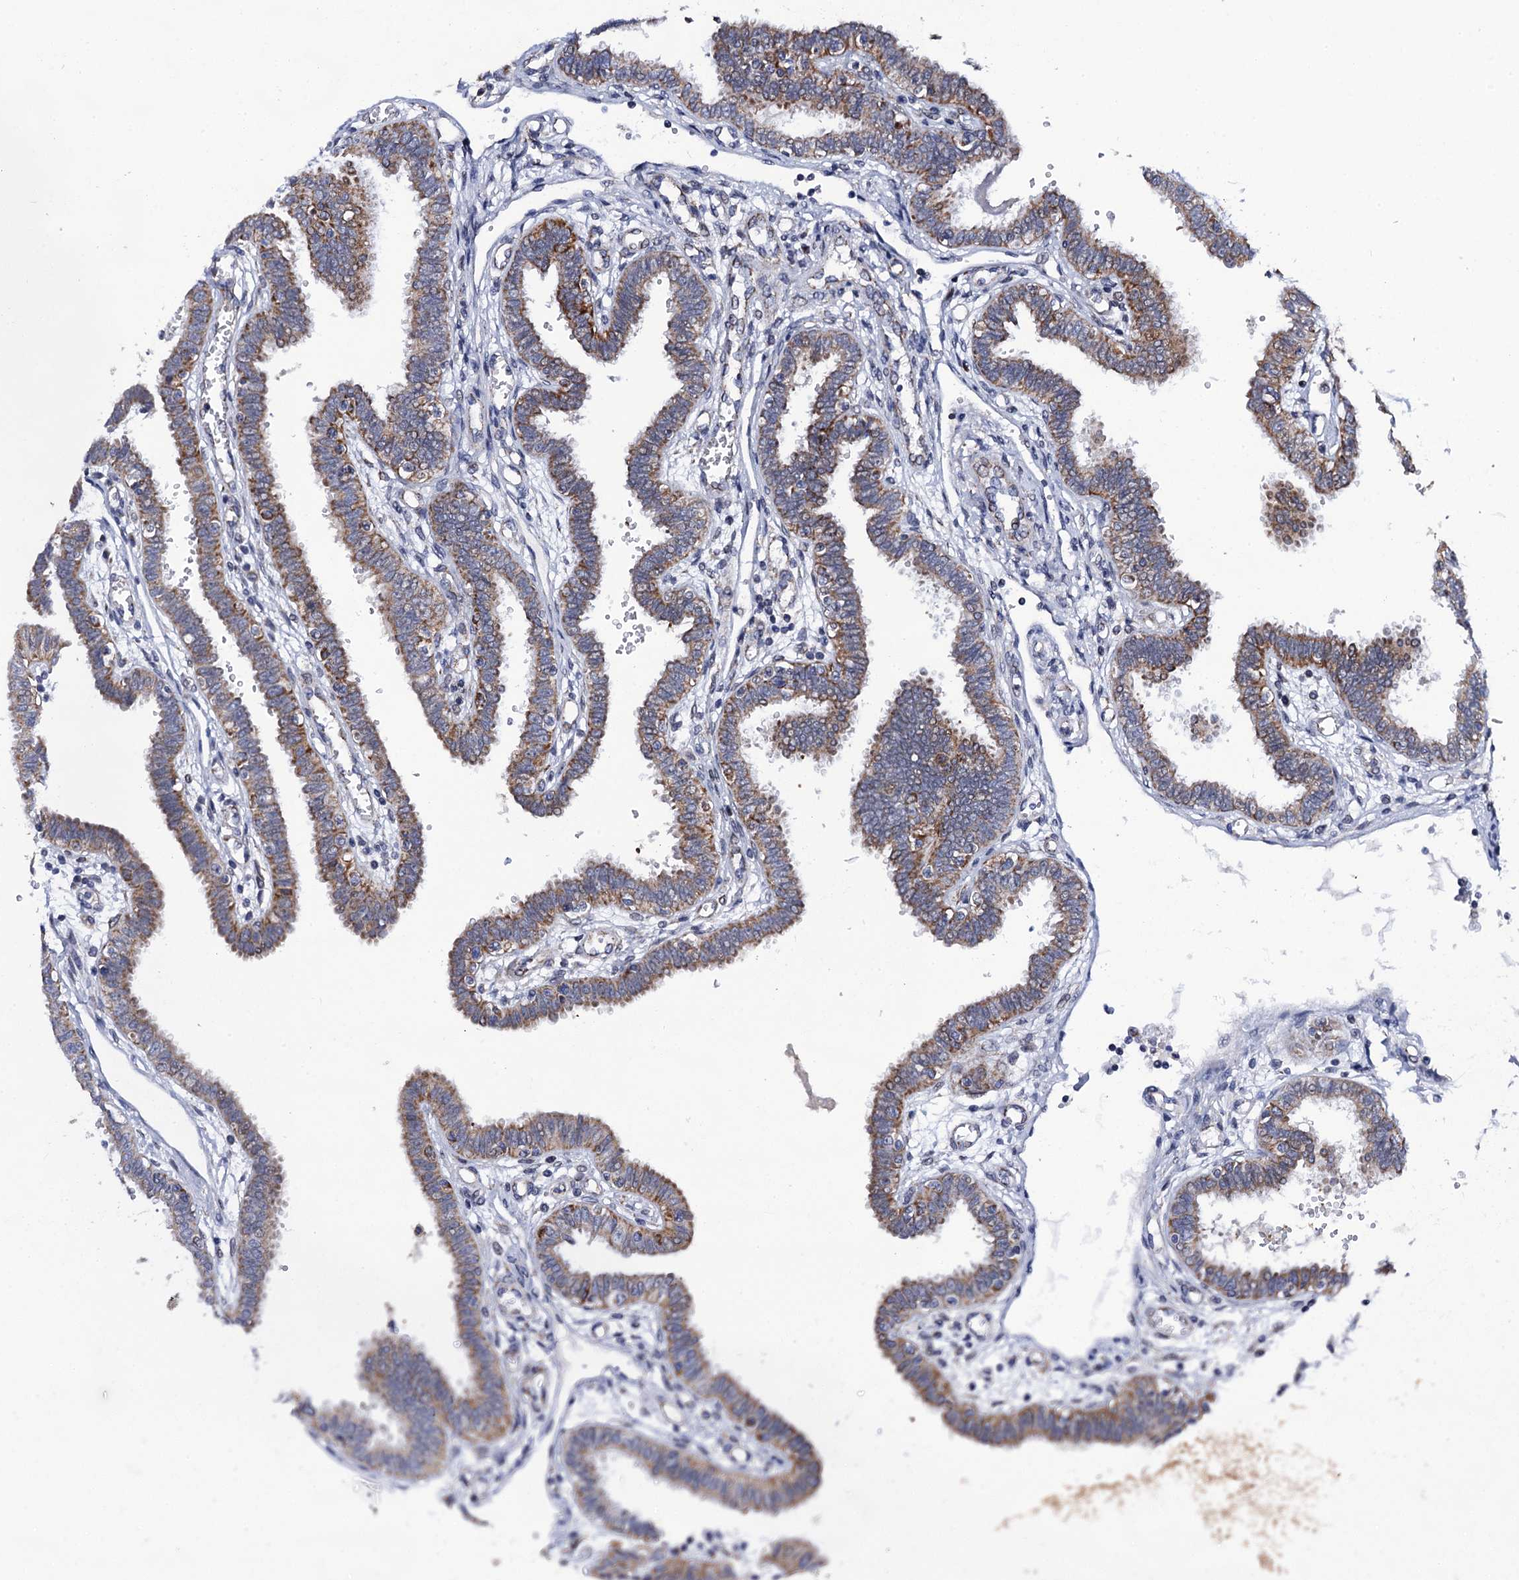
{"staining": {"intensity": "moderate", "quantity": ">75%", "location": "cytoplasmic/membranous"}, "tissue": "fallopian tube", "cell_type": "Glandular cells", "image_type": "normal", "snomed": [{"axis": "morphology", "description": "Normal tissue, NOS"}, {"axis": "topography", "description": "Fallopian tube"}], "caption": "Glandular cells demonstrate moderate cytoplasmic/membranous expression in about >75% of cells in normal fallopian tube.", "gene": "PTCD3", "patient": {"sex": "female", "age": 32}}